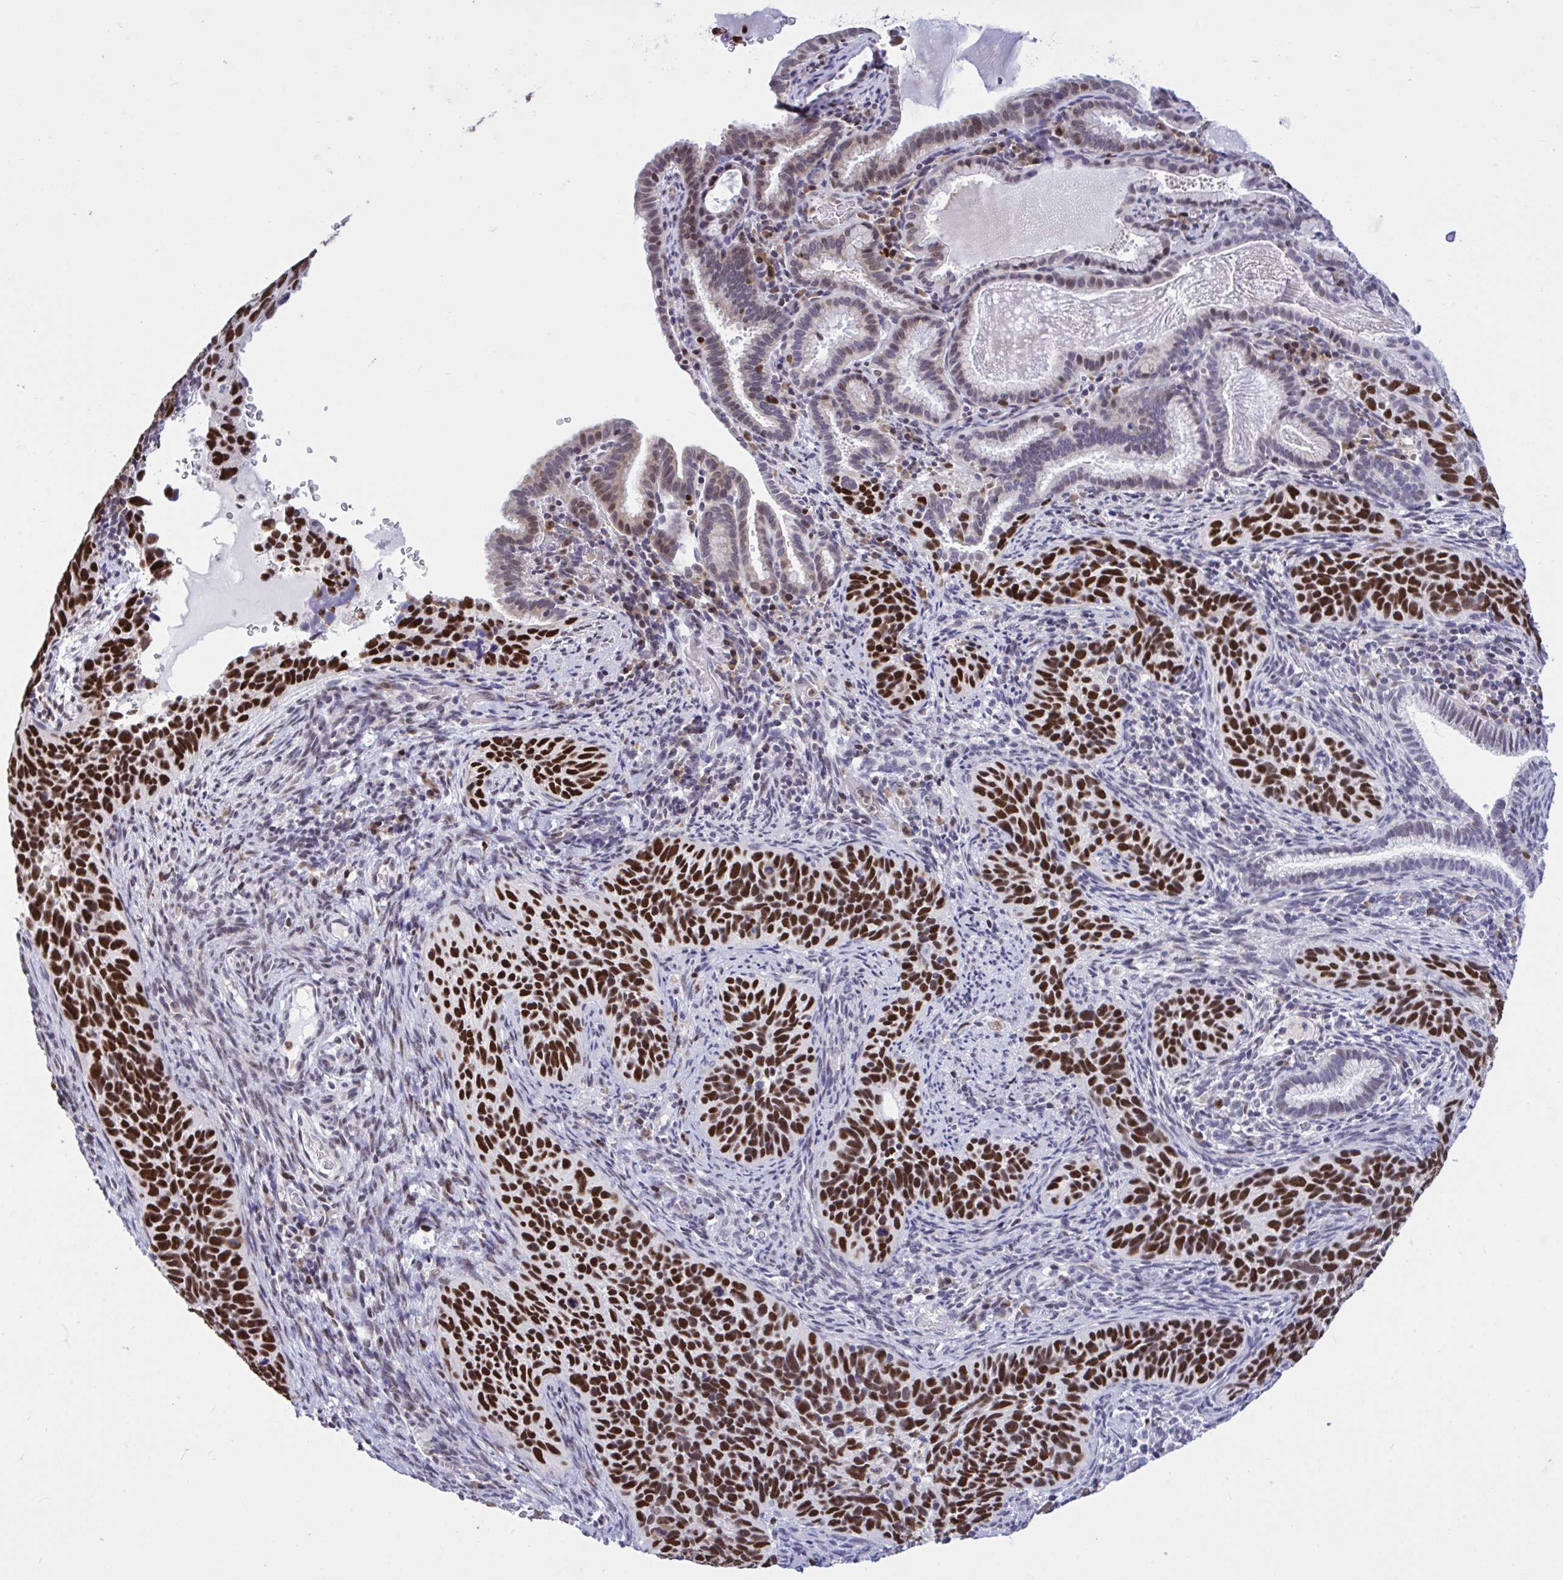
{"staining": {"intensity": "strong", "quantity": ">75%", "location": "nuclear"}, "tissue": "cervical cancer", "cell_type": "Tumor cells", "image_type": "cancer", "snomed": [{"axis": "morphology", "description": "Squamous cell carcinoma, NOS"}, {"axis": "topography", "description": "Cervix"}], "caption": "Immunohistochemistry of cervical cancer (squamous cell carcinoma) shows high levels of strong nuclear expression in approximately >75% of tumor cells. (DAB (3,3'-diaminobenzidine) IHC with brightfield microscopy, high magnification).", "gene": "C1QL2", "patient": {"sex": "female", "age": 51}}